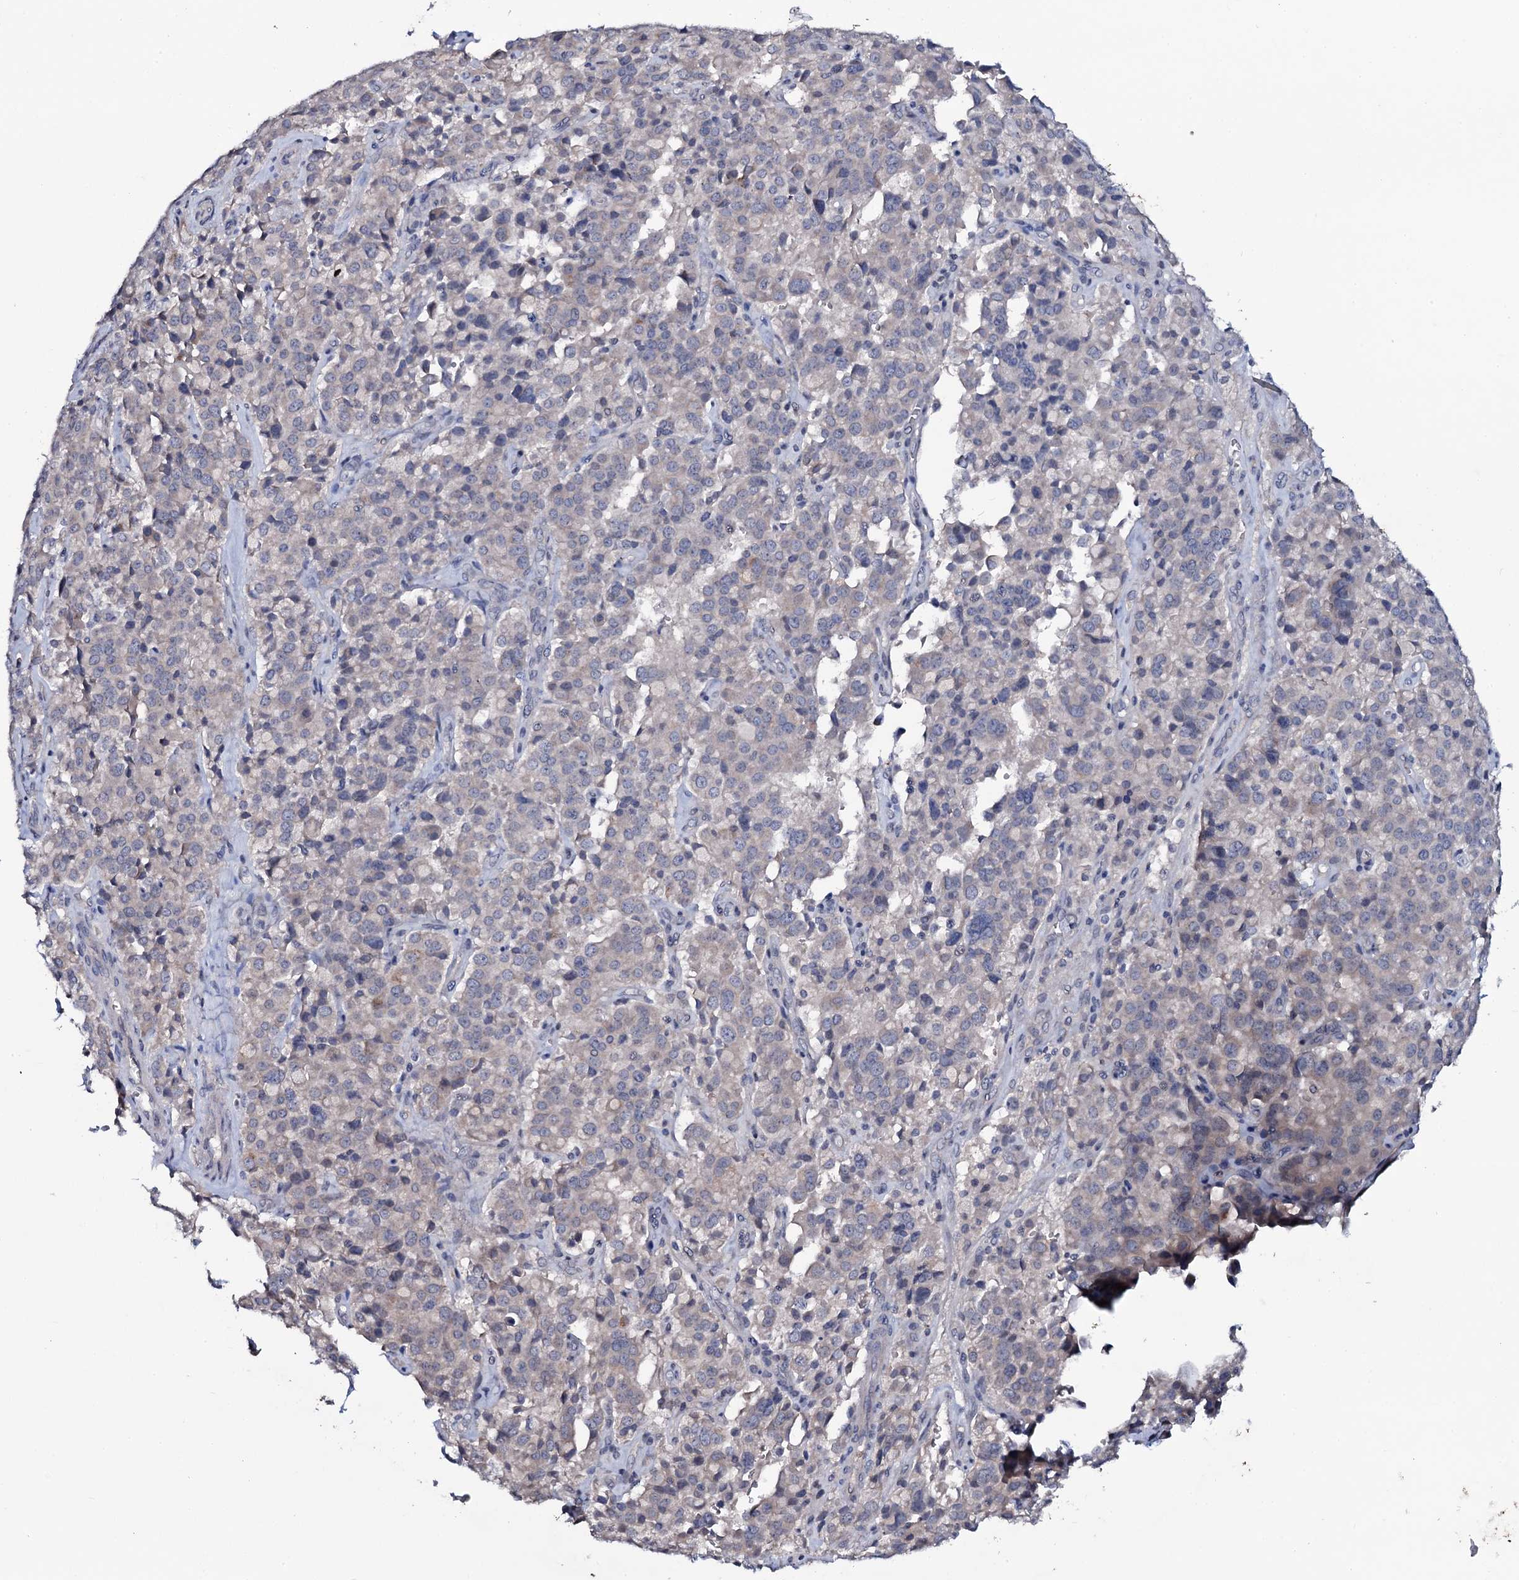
{"staining": {"intensity": "negative", "quantity": "none", "location": "none"}, "tissue": "pancreatic cancer", "cell_type": "Tumor cells", "image_type": "cancer", "snomed": [{"axis": "morphology", "description": "Adenocarcinoma, NOS"}, {"axis": "topography", "description": "Pancreas"}], "caption": "Micrograph shows no protein staining in tumor cells of pancreatic cancer tissue.", "gene": "SNAP23", "patient": {"sex": "male", "age": 65}}